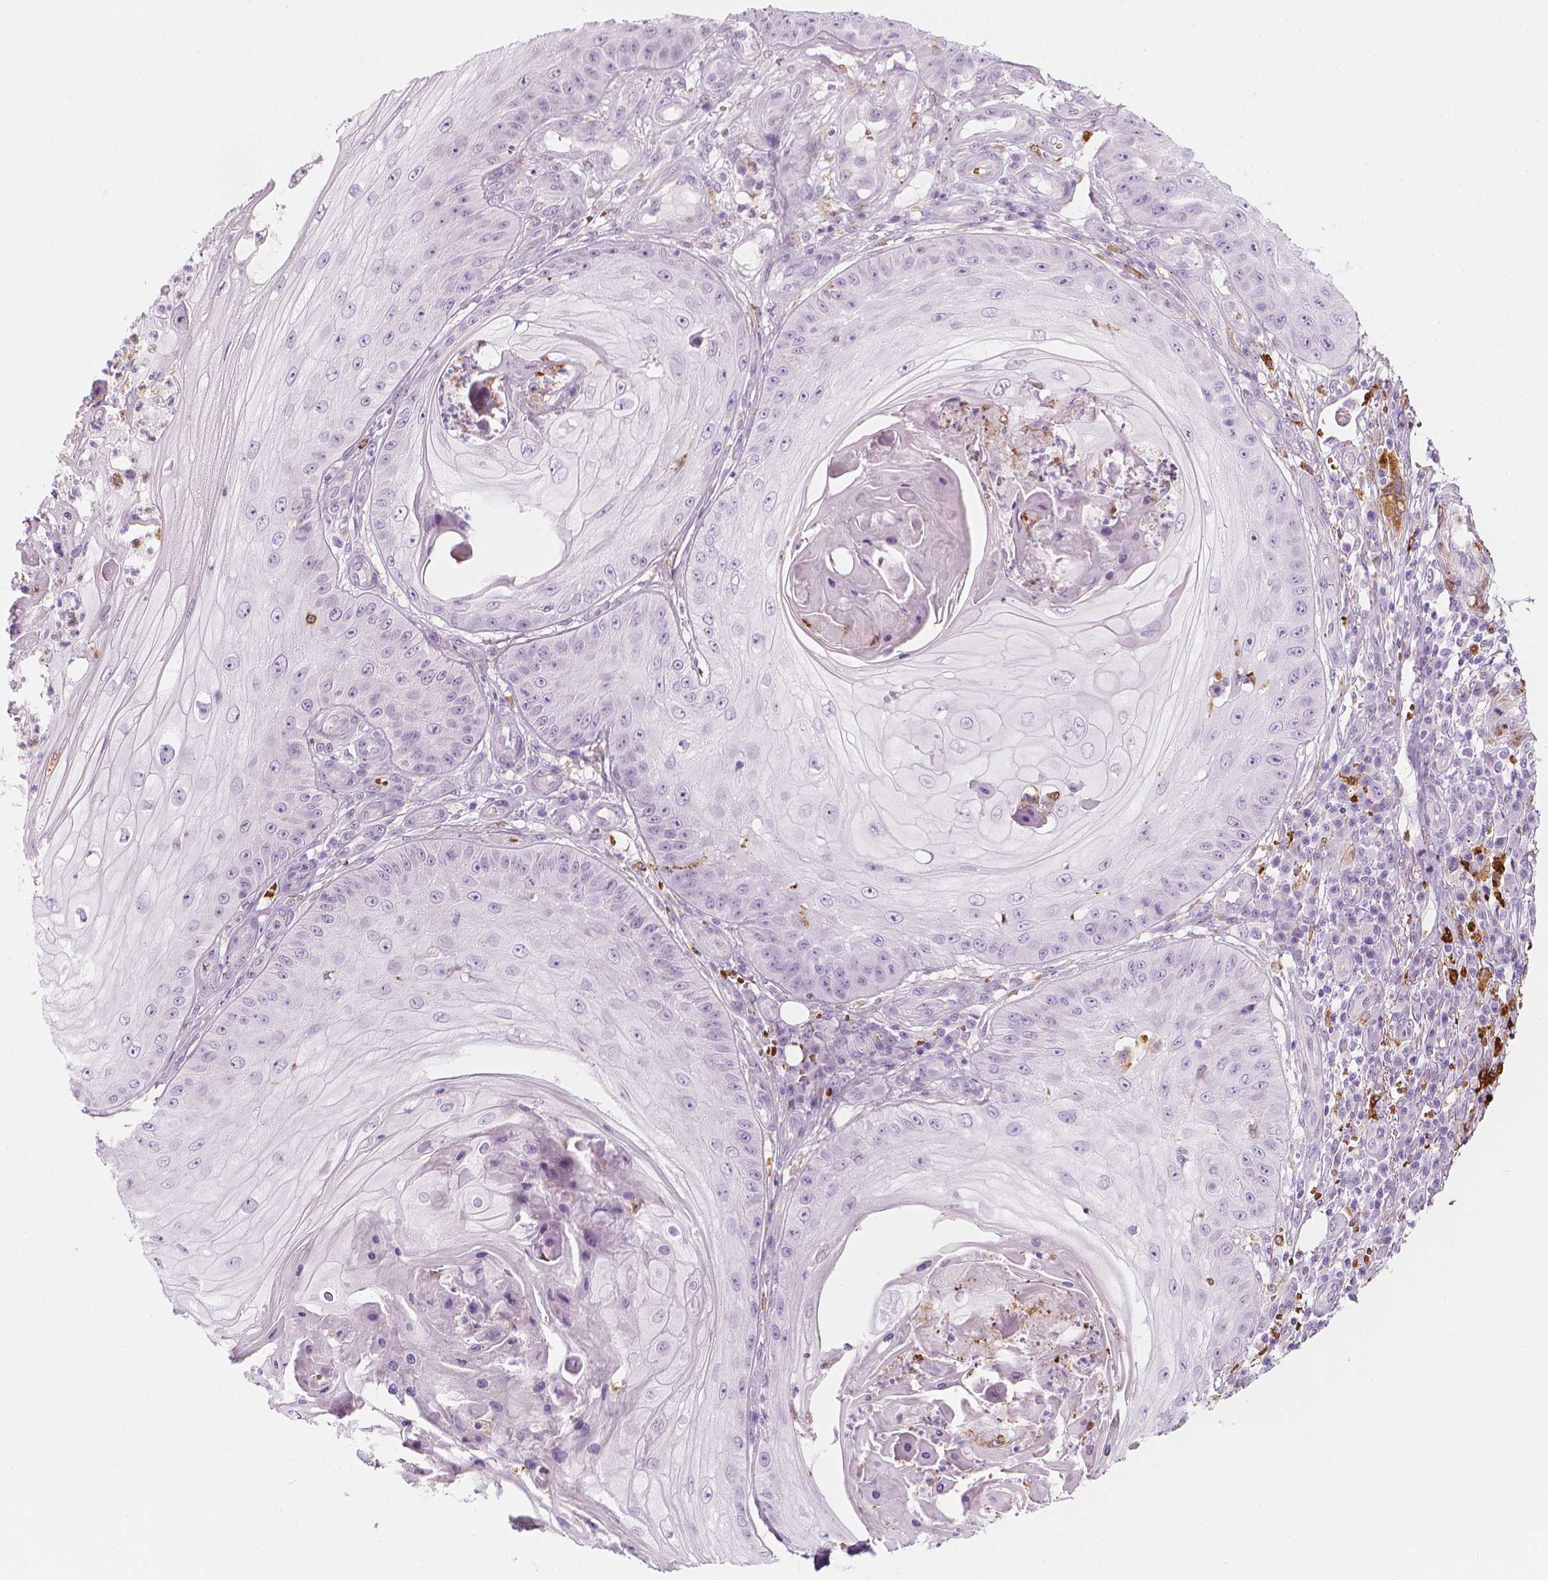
{"staining": {"intensity": "negative", "quantity": "none", "location": "none"}, "tissue": "skin cancer", "cell_type": "Tumor cells", "image_type": "cancer", "snomed": [{"axis": "morphology", "description": "Squamous cell carcinoma, NOS"}, {"axis": "topography", "description": "Skin"}], "caption": "The IHC micrograph has no significant positivity in tumor cells of squamous cell carcinoma (skin) tissue.", "gene": "CES1", "patient": {"sex": "male", "age": 70}}